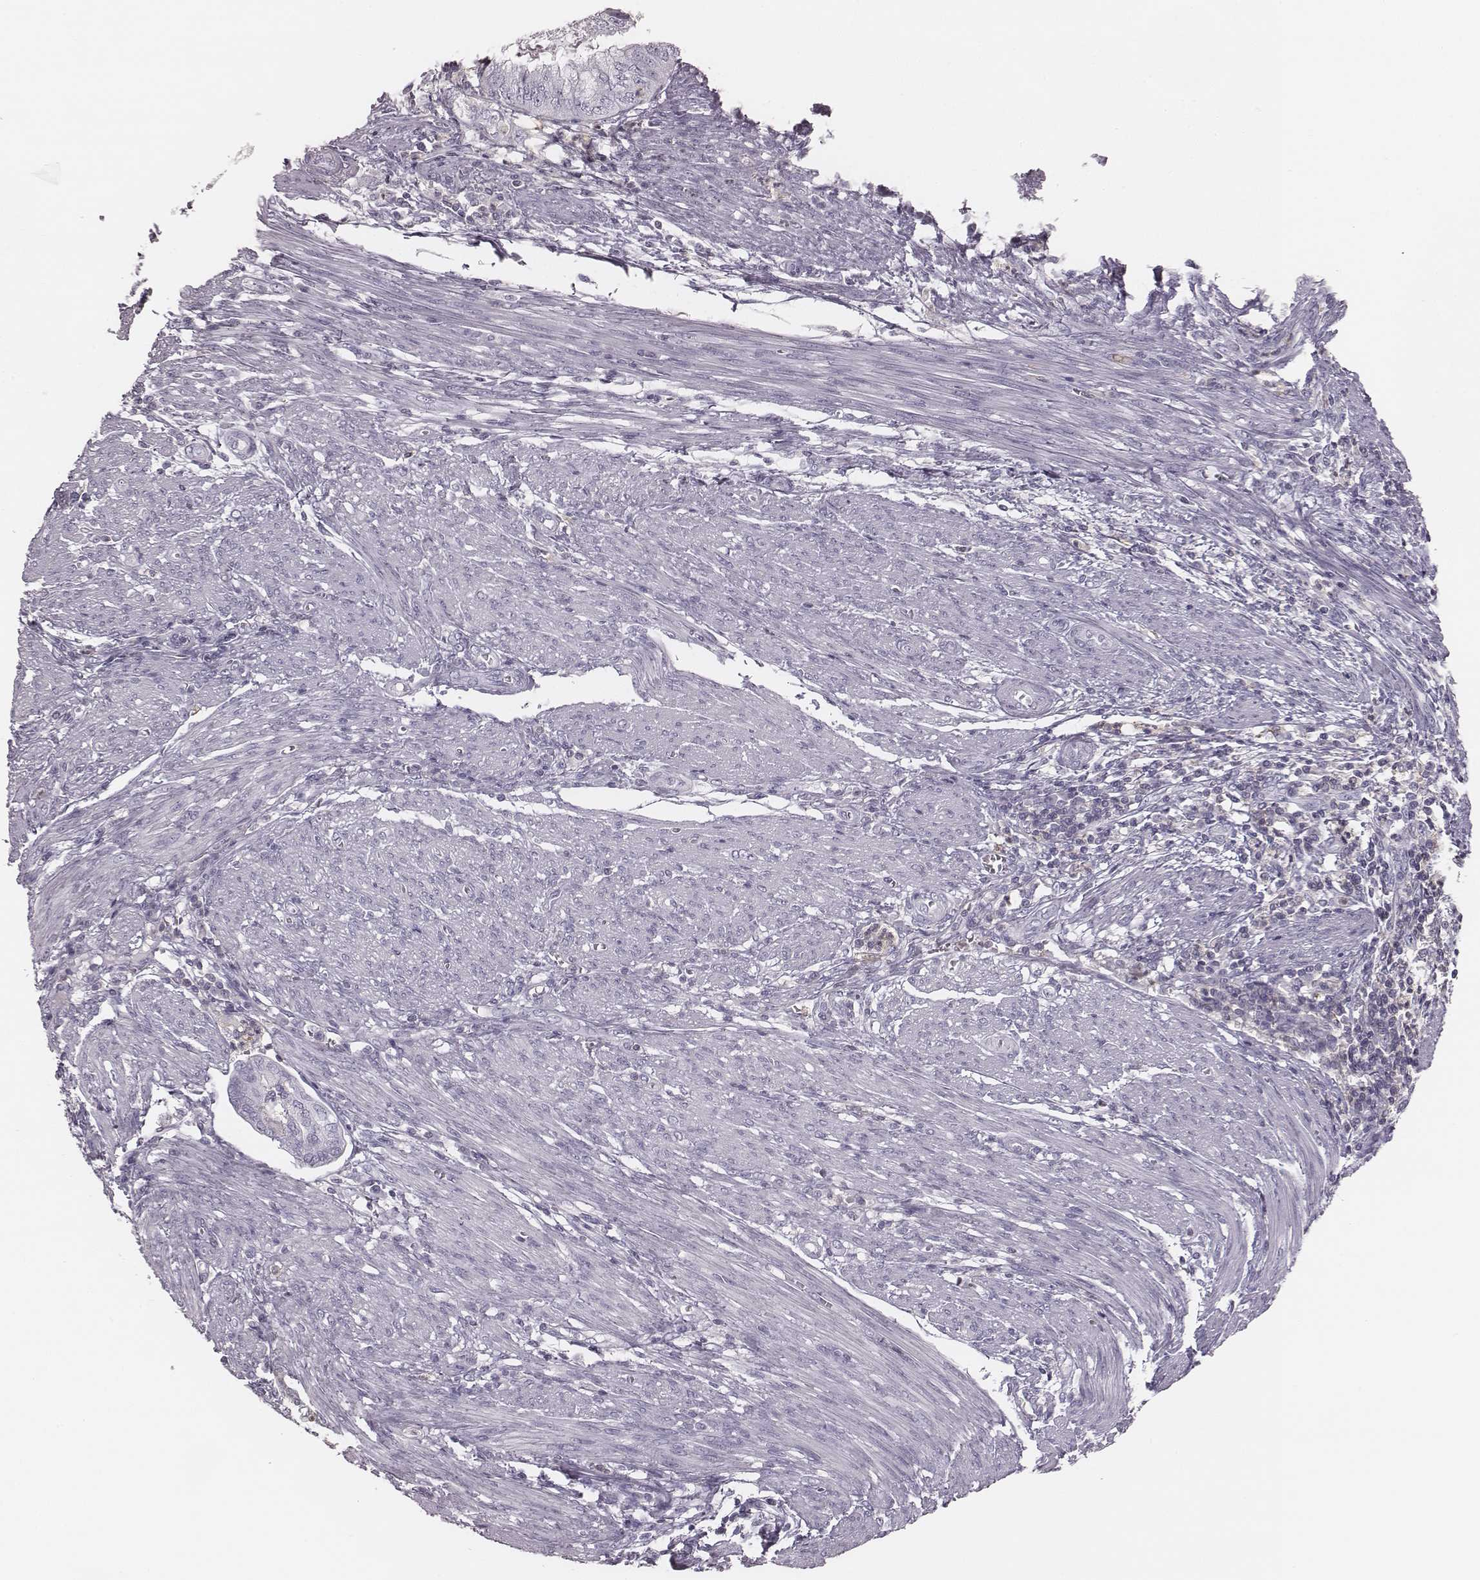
{"staining": {"intensity": "negative", "quantity": "none", "location": "none"}, "tissue": "endometrial cancer", "cell_type": "Tumor cells", "image_type": "cancer", "snomed": [{"axis": "morphology", "description": "Adenocarcinoma, NOS"}, {"axis": "topography", "description": "Endometrium"}], "caption": "Tumor cells are negative for protein expression in human endometrial cancer (adenocarcinoma).", "gene": "ZNF365", "patient": {"sex": "female", "age": 79}}